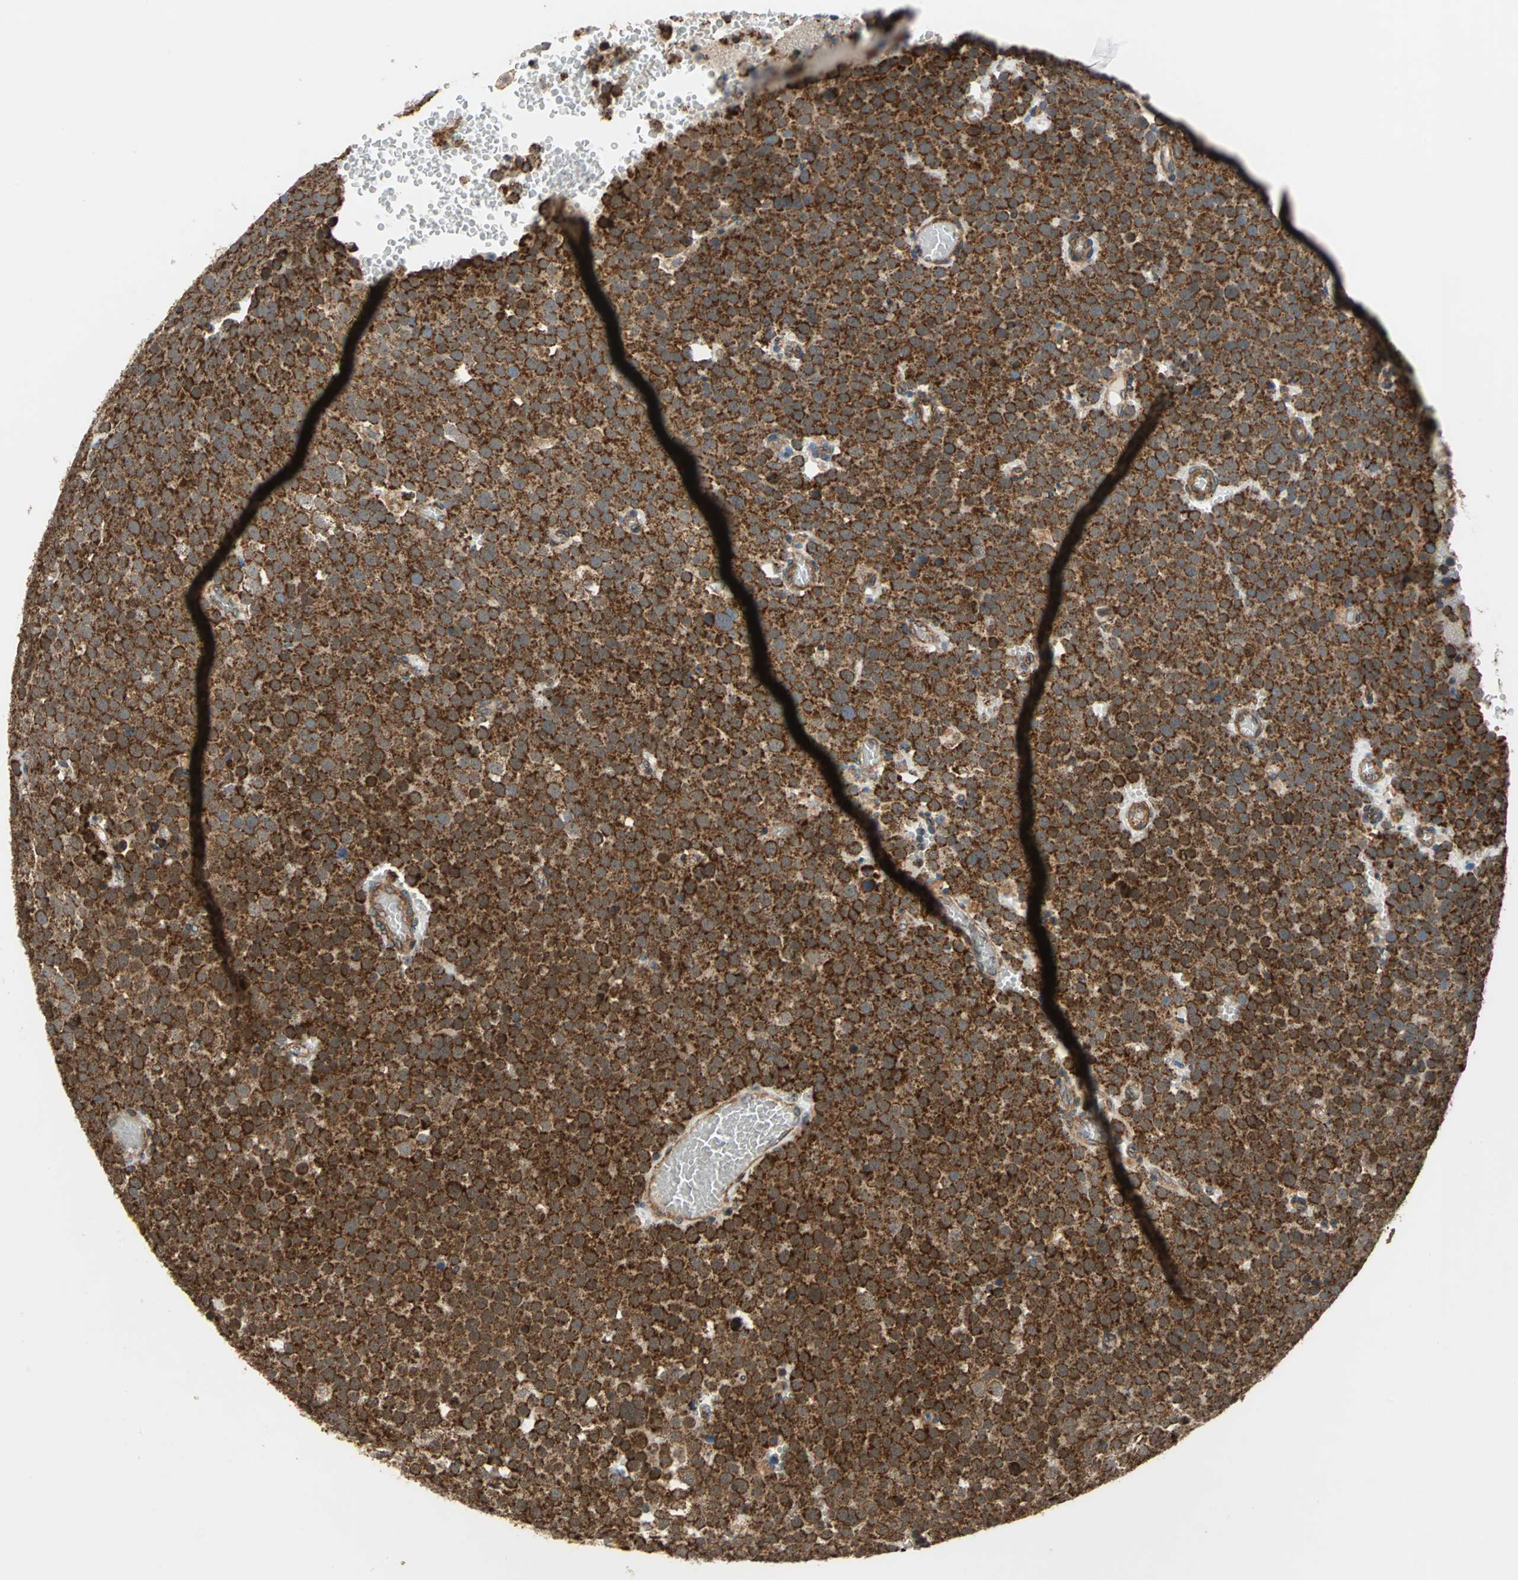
{"staining": {"intensity": "strong", "quantity": ">75%", "location": "cytoplasmic/membranous"}, "tissue": "testis cancer", "cell_type": "Tumor cells", "image_type": "cancer", "snomed": [{"axis": "morphology", "description": "Seminoma, NOS"}, {"axis": "topography", "description": "Testis"}], "caption": "Immunohistochemistry (IHC) of testis cancer exhibits high levels of strong cytoplasmic/membranous expression in approximately >75% of tumor cells. The protein is stained brown, and the nuclei are stained in blue (DAB IHC with brightfield microscopy, high magnification).", "gene": "MRPS22", "patient": {"sex": "male", "age": 71}}